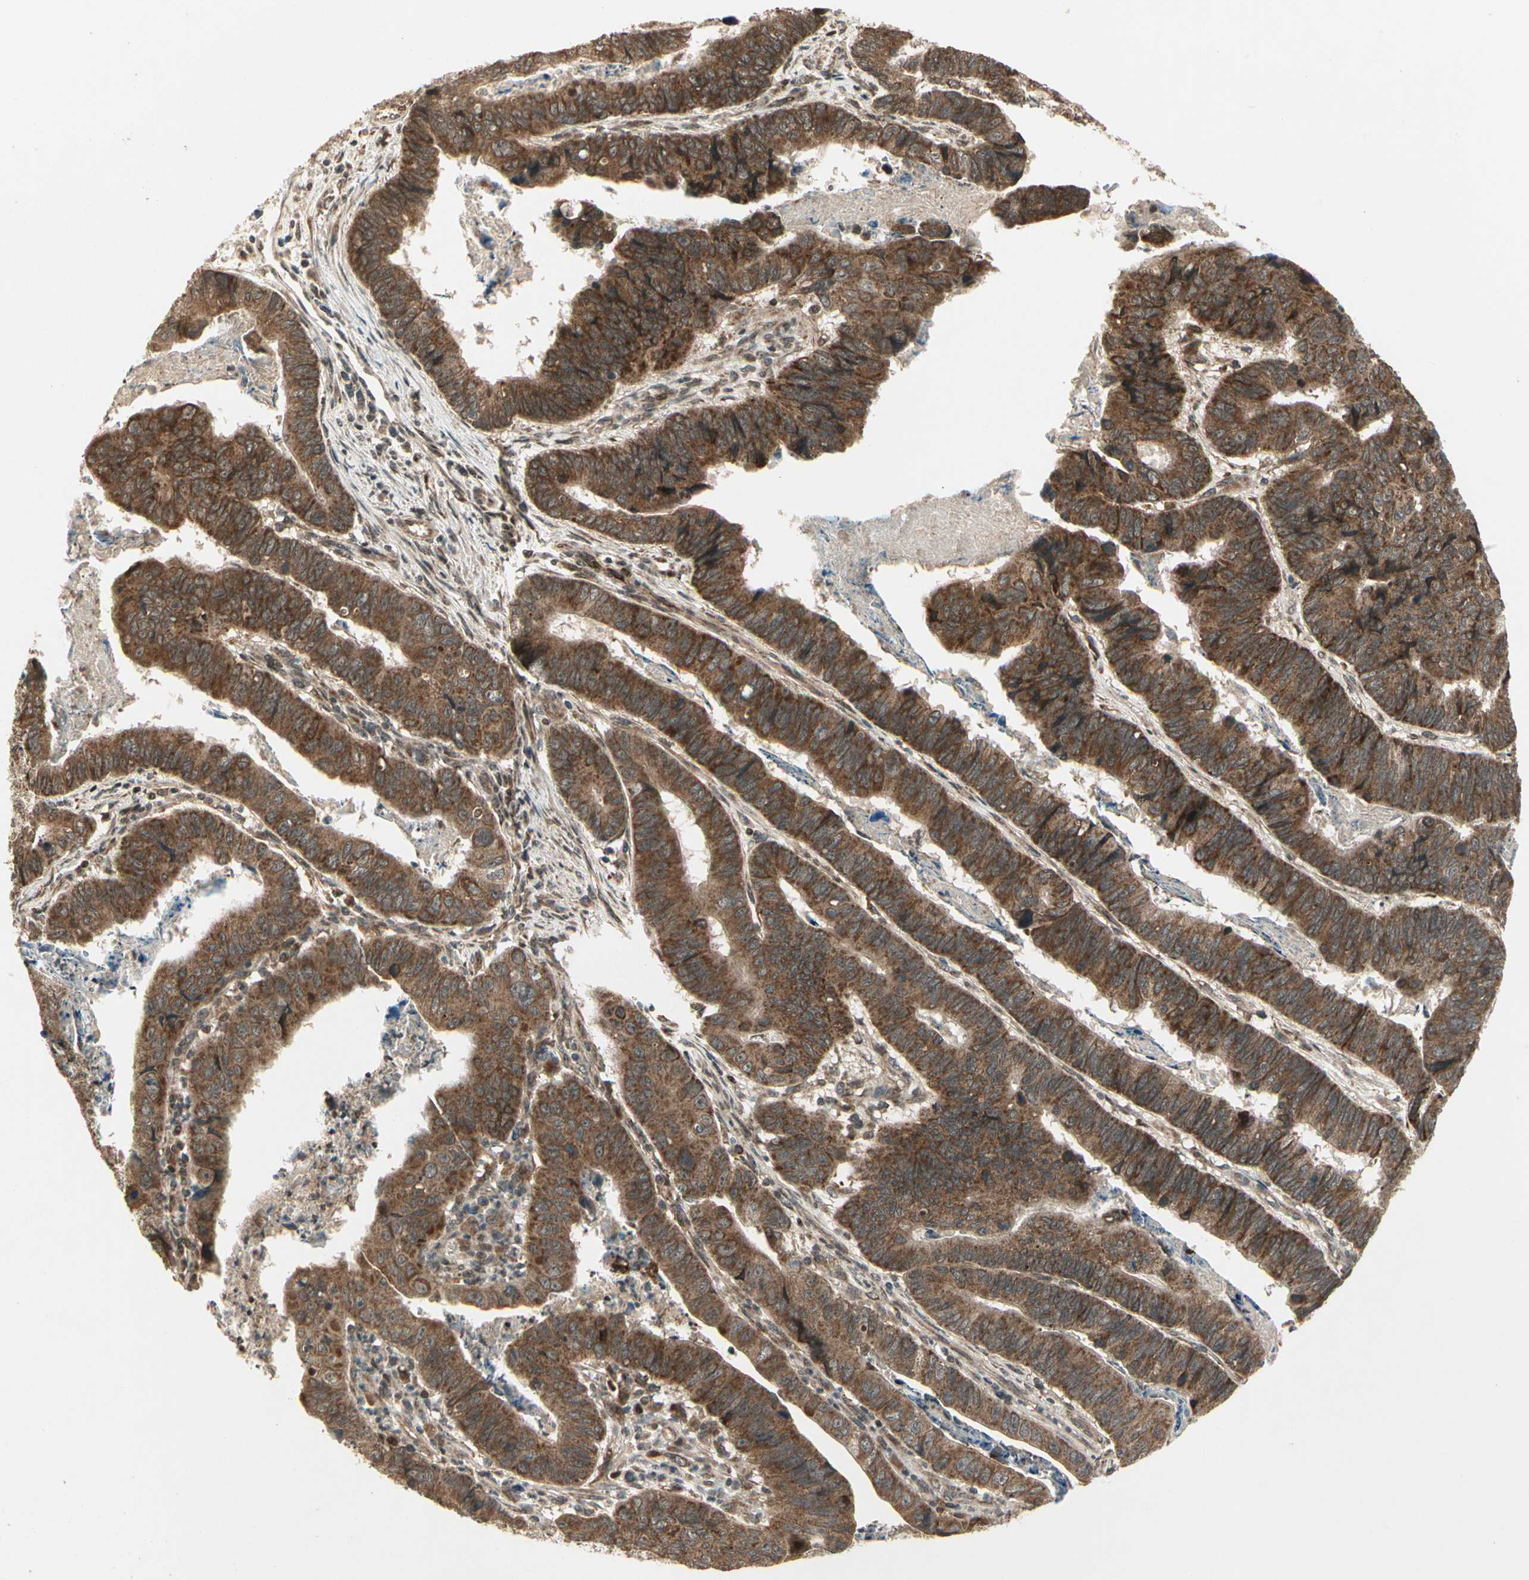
{"staining": {"intensity": "strong", "quantity": ">75%", "location": "cytoplasmic/membranous"}, "tissue": "stomach cancer", "cell_type": "Tumor cells", "image_type": "cancer", "snomed": [{"axis": "morphology", "description": "Adenocarcinoma, NOS"}, {"axis": "topography", "description": "Stomach, lower"}], "caption": "Stomach adenocarcinoma stained with immunohistochemistry (IHC) demonstrates strong cytoplasmic/membranous positivity in approximately >75% of tumor cells.", "gene": "GLUL", "patient": {"sex": "male", "age": 77}}